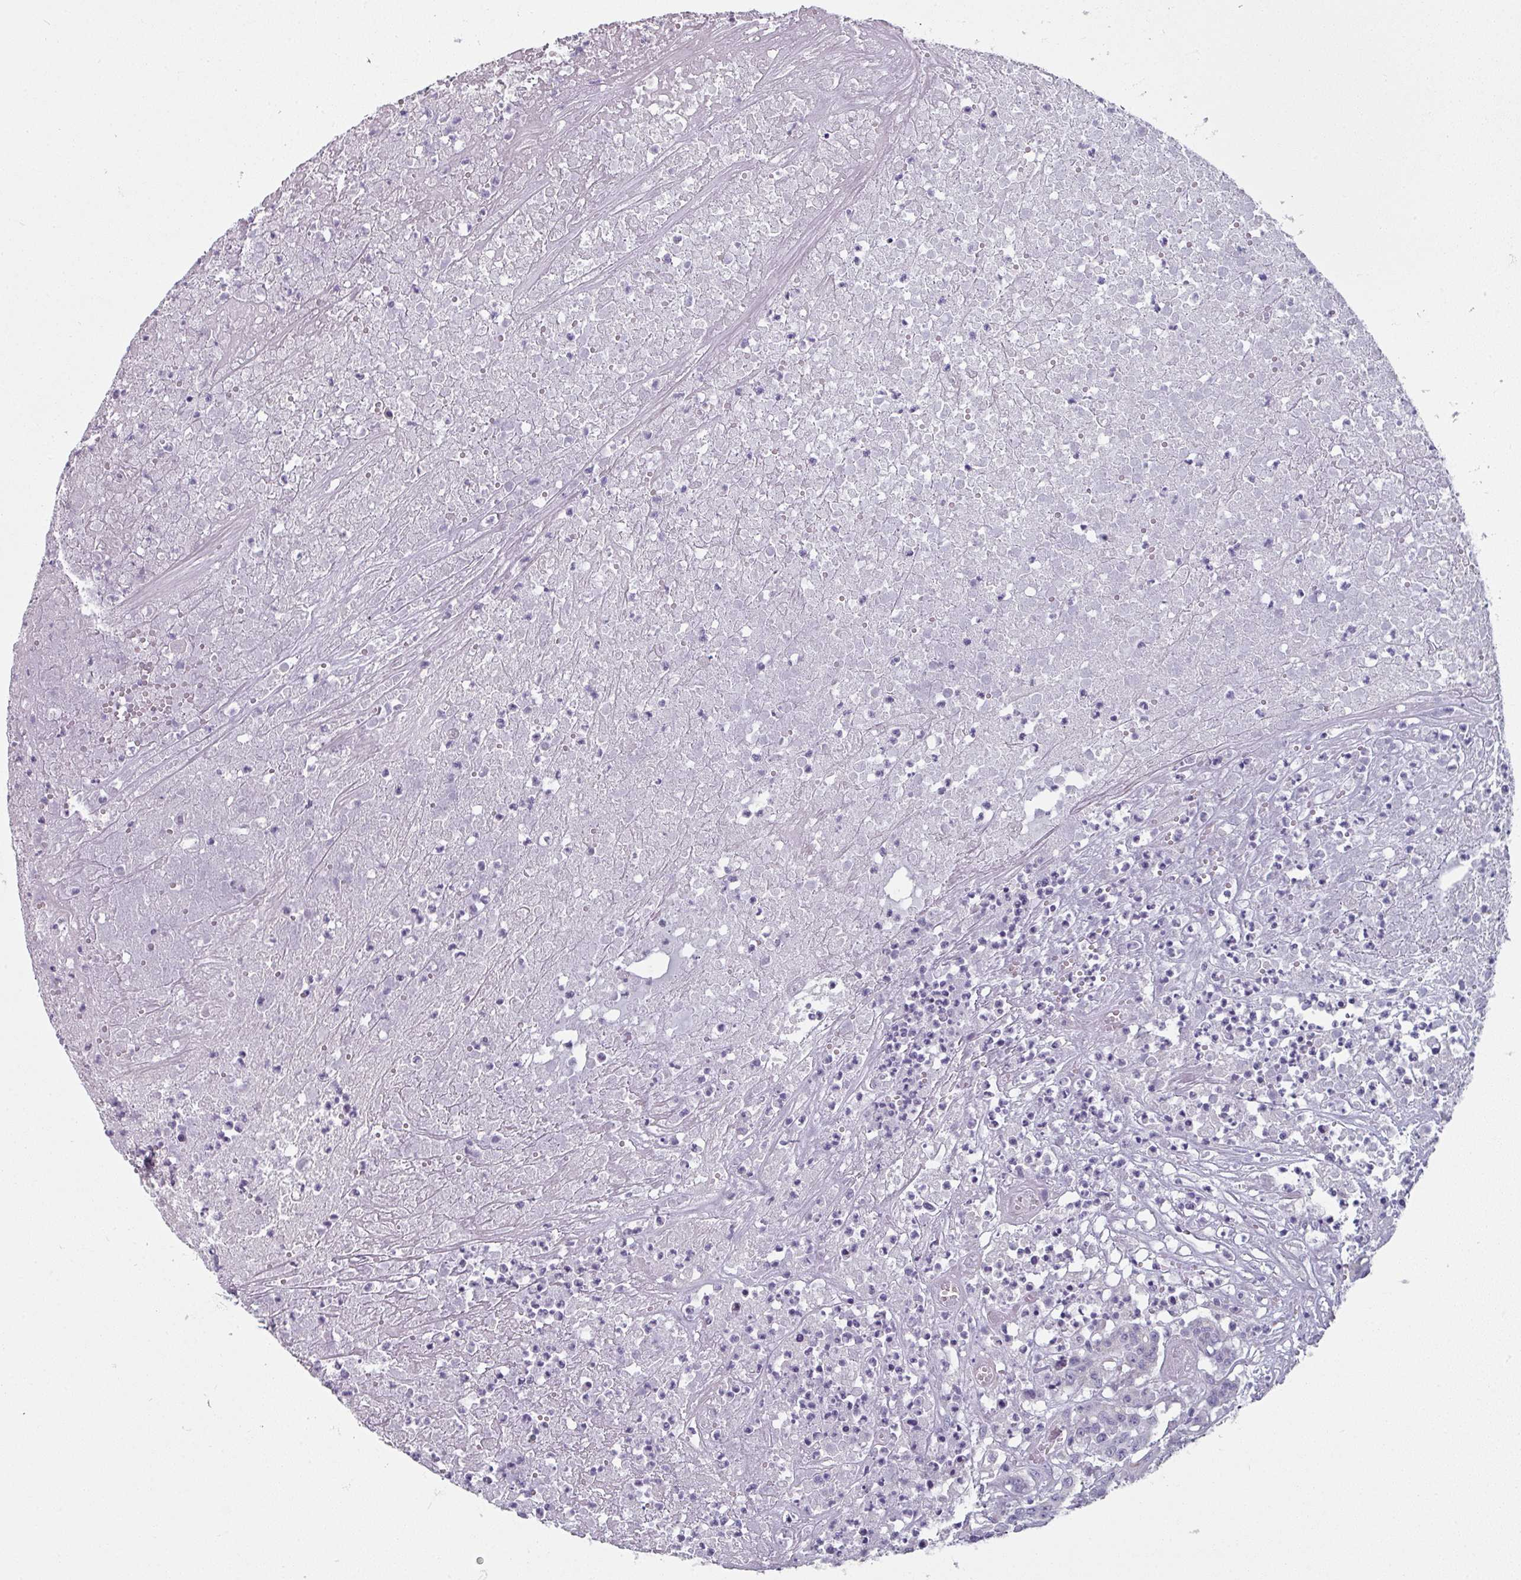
{"staining": {"intensity": "negative", "quantity": "none", "location": "none"}, "tissue": "colorectal cancer", "cell_type": "Tumor cells", "image_type": "cancer", "snomed": [{"axis": "morphology", "description": "Adenocarcinoma, NOS"}, {"axis": "topography", "description": "Colon"}], "caption": "Human adenocarcinoma (colorectal) stained for a protein using immunohistochemistry shows no staining in tumor cells.", "gene": "SLC17A7", "patient": {"sex": "male", "age": 51}}